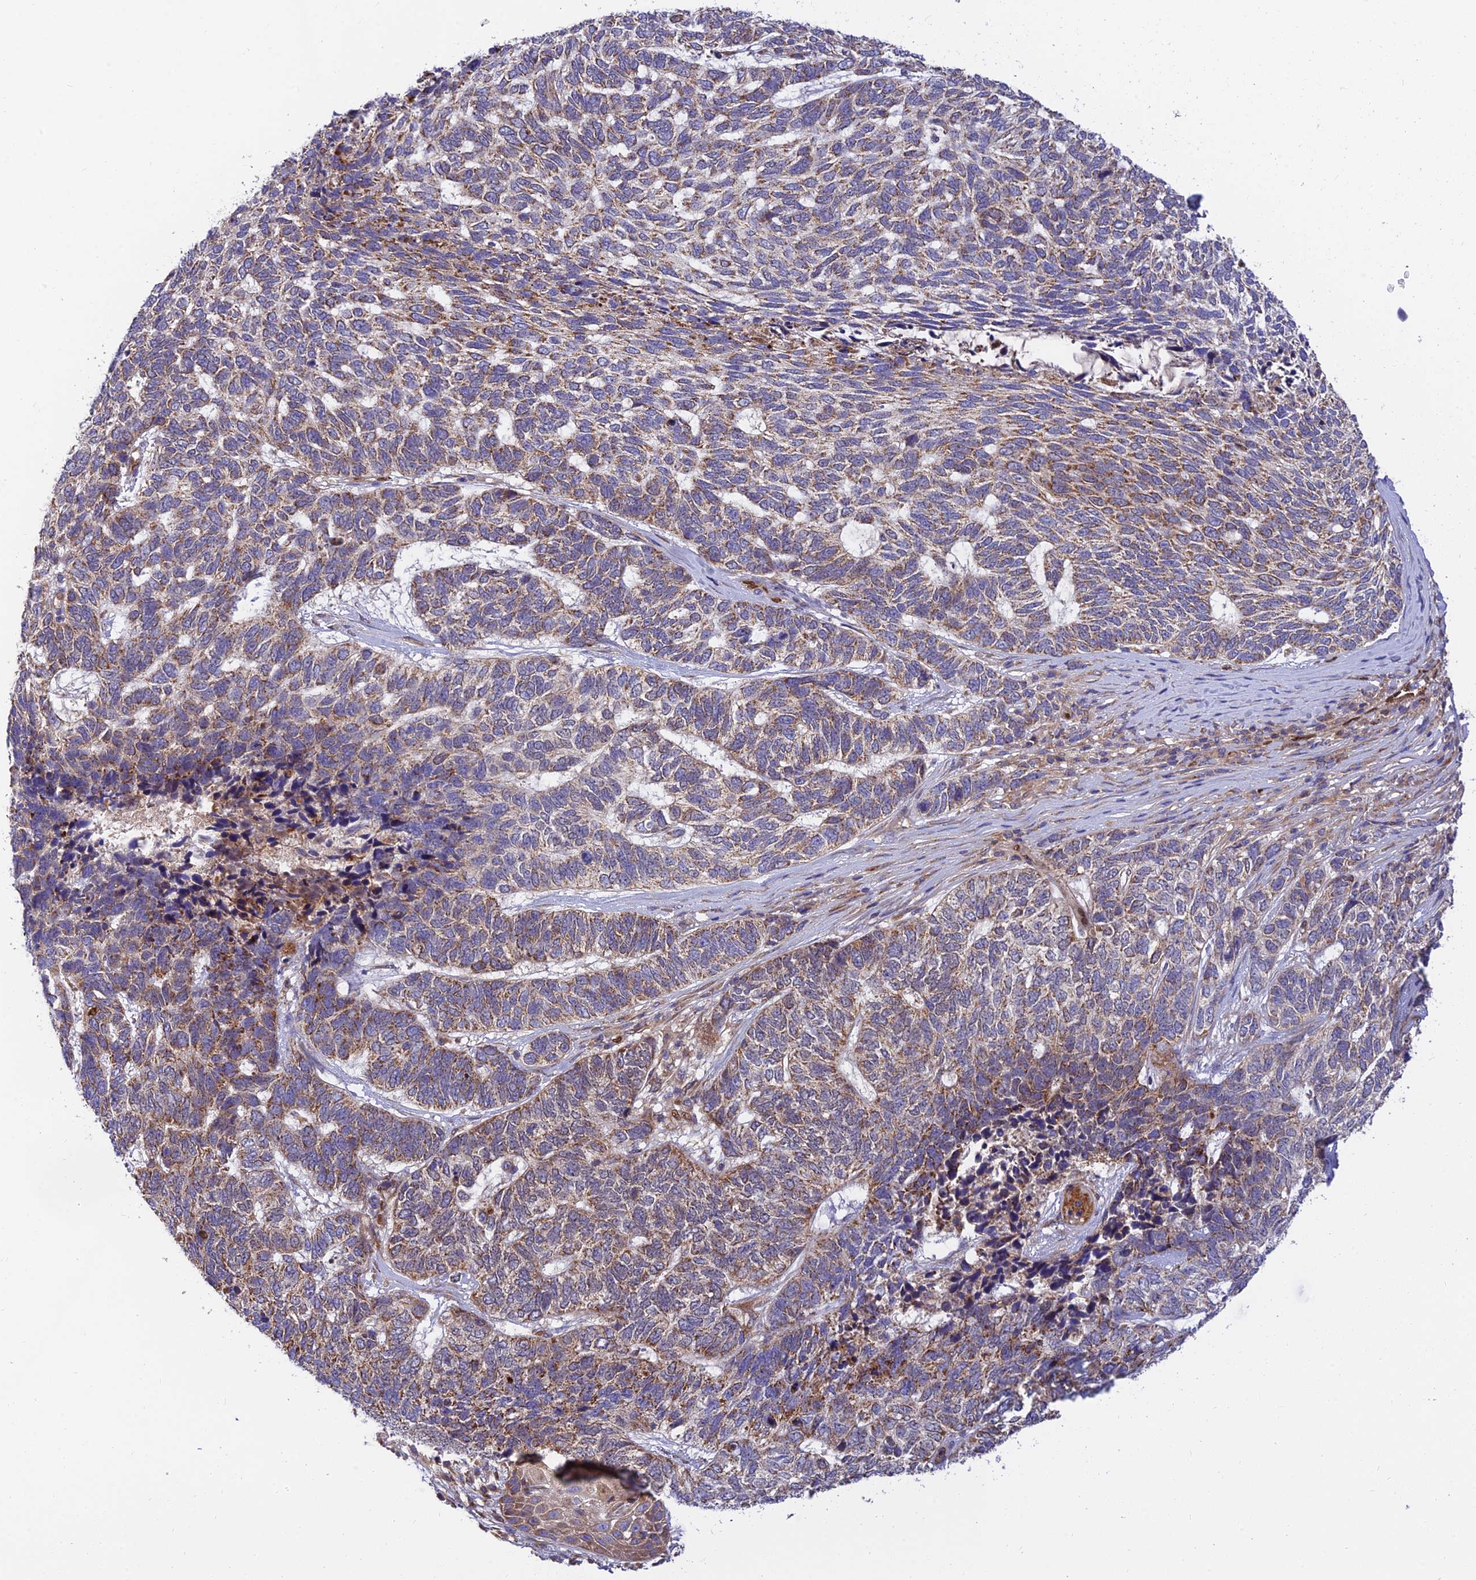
{"staining": {"intensity": "weak", "quantity": ">75%", "location": "cytoplasmic/membranous"}, "tissue": "skin cancer", "cell_type": "Tumor cells", "image_type": "cancer", "snomed": [{"axis": "morphology", "description": "Basal cell carcinoma"}, {"axis": "topography", "description": "Skin"}], "caption": "An image of human skin basal cell carcinoma stained for a protein displays weak cytoplasmic/membranous brown staining in tumor cells.", "gene": "PODNL1", "patient": {"sex": "female", "age": 65}}